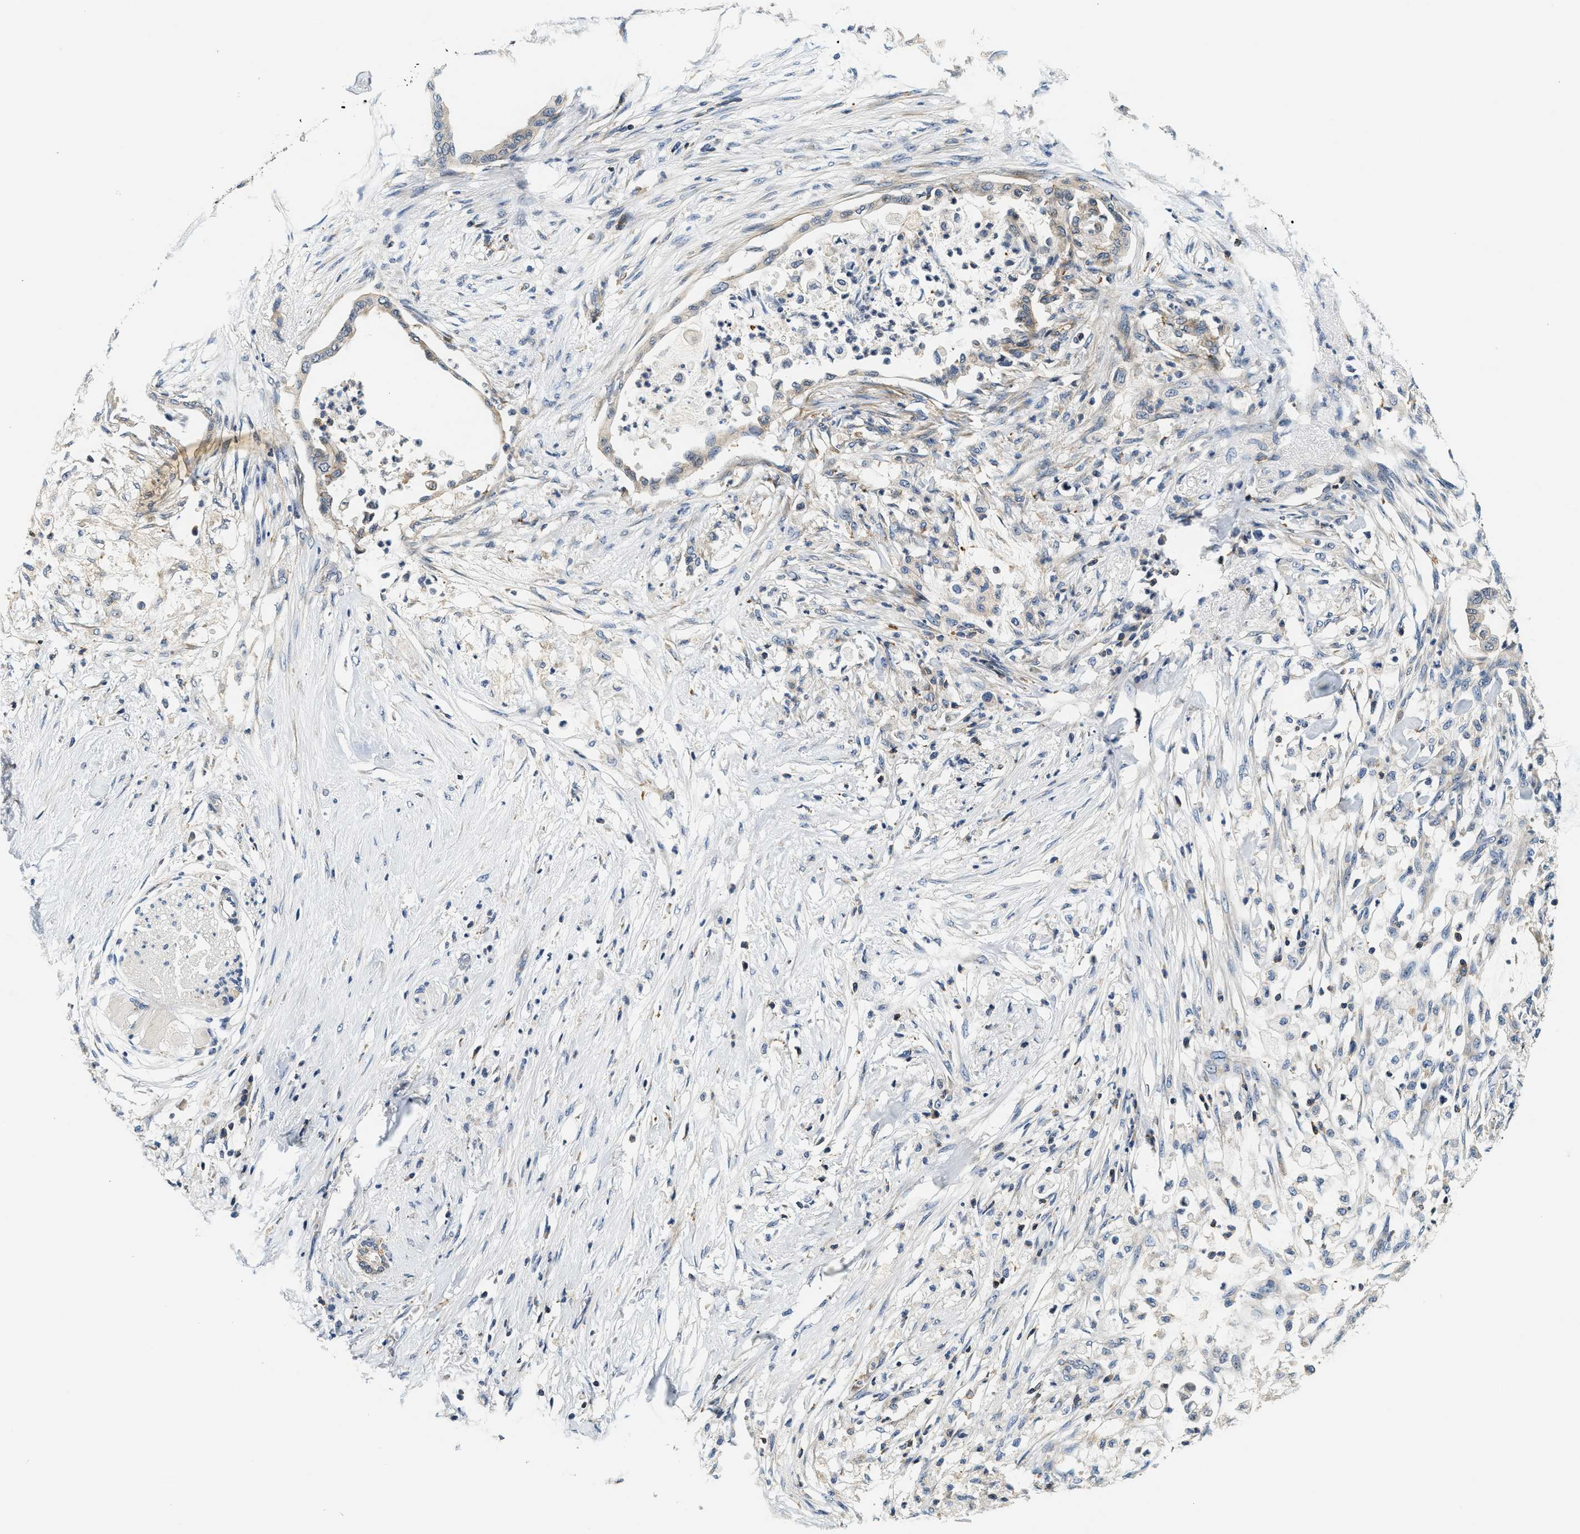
{"staining": {"intensity": "weak", "quantity": "25%-75%", "location": "cytoplasmic/membranous"}, "tissue": "pancreatic cancer", "cell_type": "Tumor cells", "image_type": "cancer", "snomed": [{"axis": "morphology", "description": "Normal tissue, NOS"}, {"axis": "morphology", "description": "Adenocarcinoma, NOS"}, {"axis": "topography", "description": "Pancreas"}, {"axis": "topography", "description": "Duodenum"}], "caption": "Protein expression analysis of pancreatic adenocarcinoma exhibits weak cytoplasmic/membranous expression in approximately 25%-75% of tumor cells. Nuclei are stained in blue.", "gene": "SAMD9", "patient": {"sex": "female", "age": 60}}